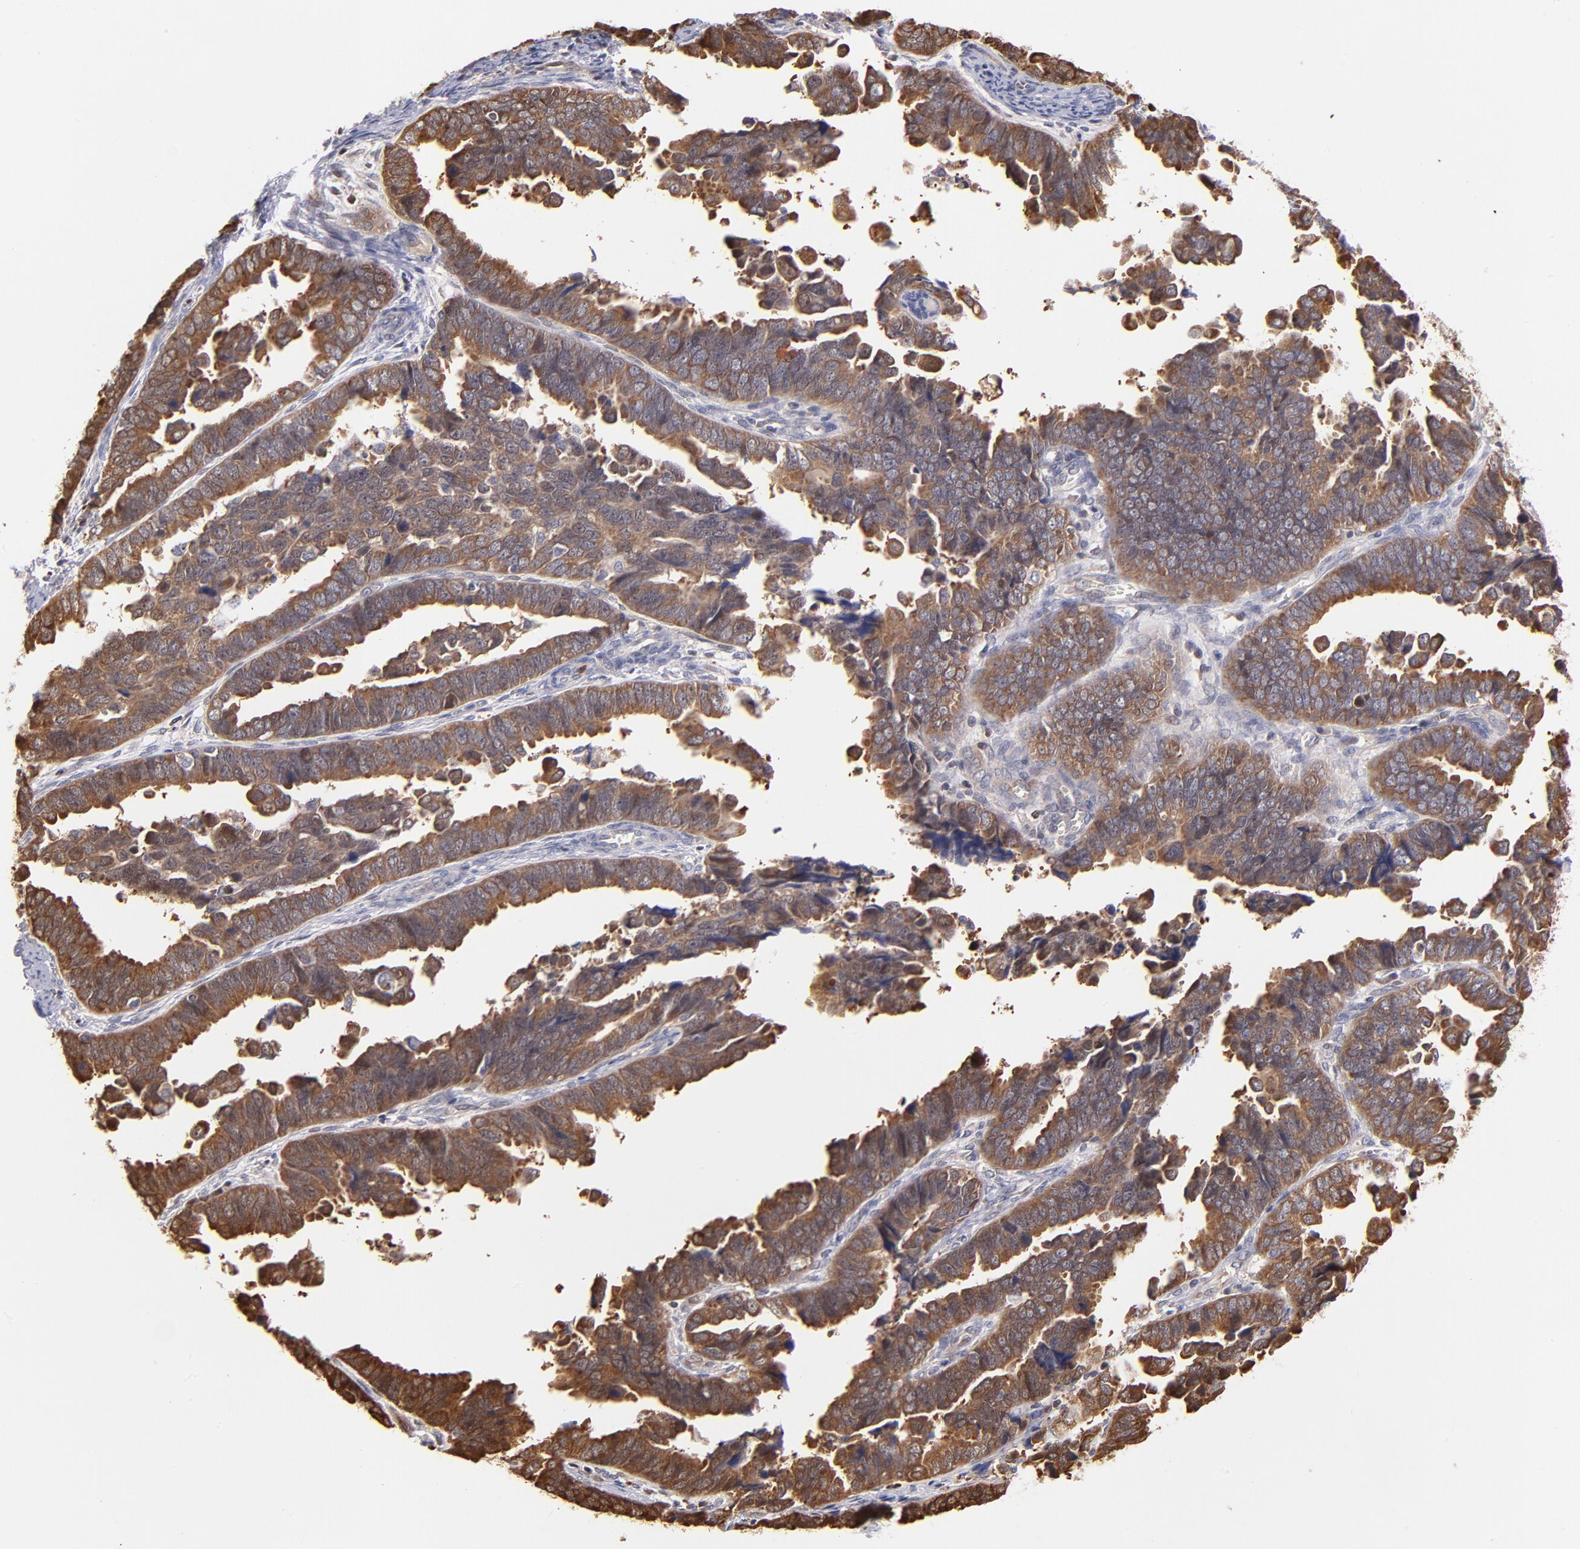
{"staining": {"intensity": "moderate", "quantity": ">75%", "location": "cytoplasmic/membranous,nuclear"}, "tissue": "endometrial cancer", "cell_type": "Tumor cells", "image_type": "cancer", "snomed": [{"axis": "morphology", "description": "Adenocarcinoma, NOS"}, {"axis": "topography", "description": "Endometrium"}], "caption": "Immunohistochemistry (IHC) of endometrial cancer (adenocarcinoma) shows medium levels of moderate cytoplasmic/membranous and nuclear positivity in about >75% of tumor cells. (DAB (3,3'-diaminobenzidine) IHC with brightfield microscopy, high magnification).", "gene": "YWHAB", "patient": {"sex": "female", "age": 75}}